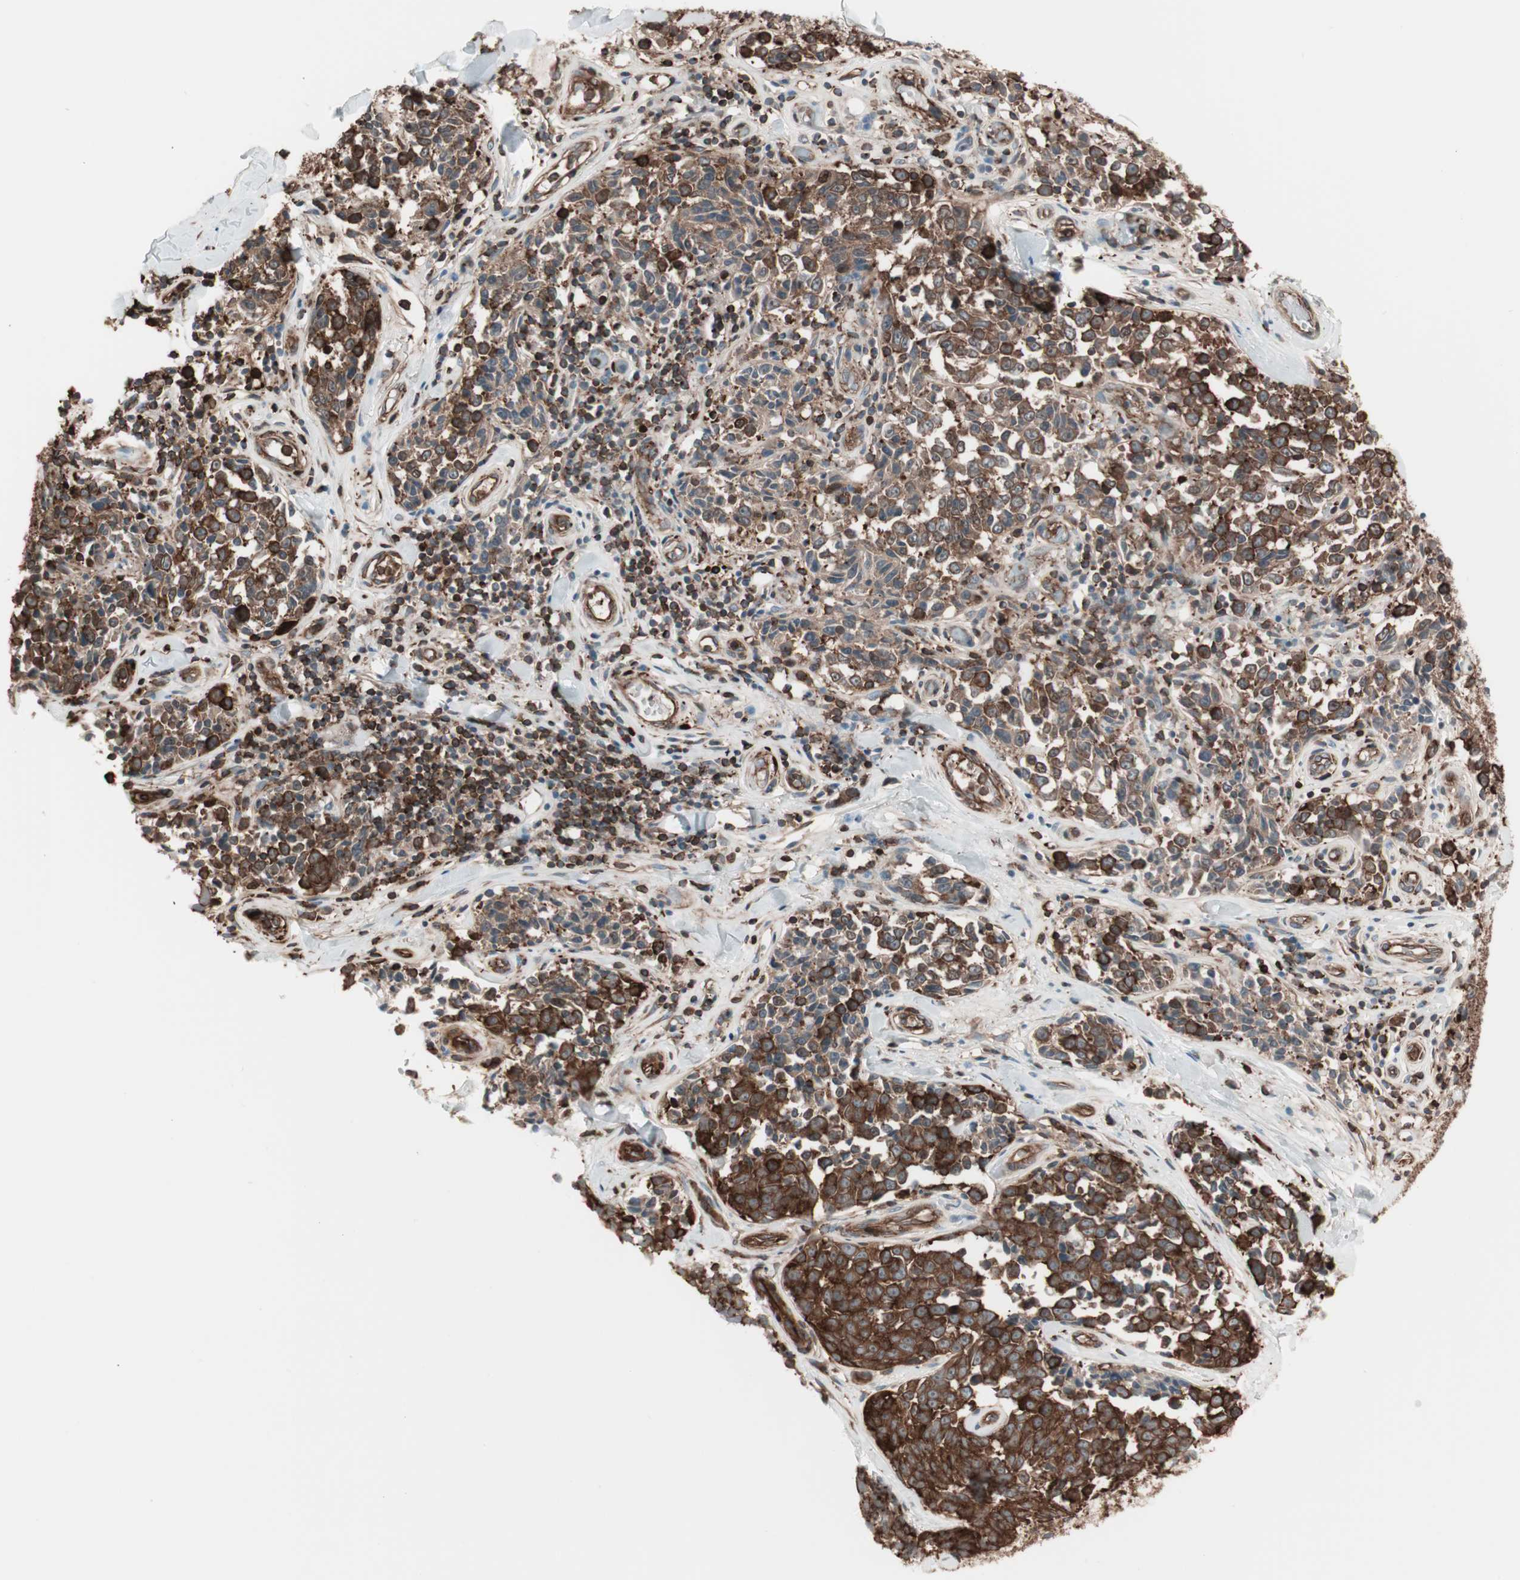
{"staining": {"intensity": "strong", "quantity": ">75%", "location": "cytoplasmic/membranous"}, "tissue": "melanoma", "cell_type": "Tumor cells", "image_type": "cancer", "snomed": [{"axis": "morphology", "description": "Malignant melanoma, NOS"}, {"axis": "topography", "description": "Skin"}], "caption": "Malignant melanoma stained for a protein (brown) reveals strong cytoplasmic/membranous positive staining in about >75% of tumor cells.", "gene": "TCP11L1", "patient": {"sex": "female", "age": 64}}